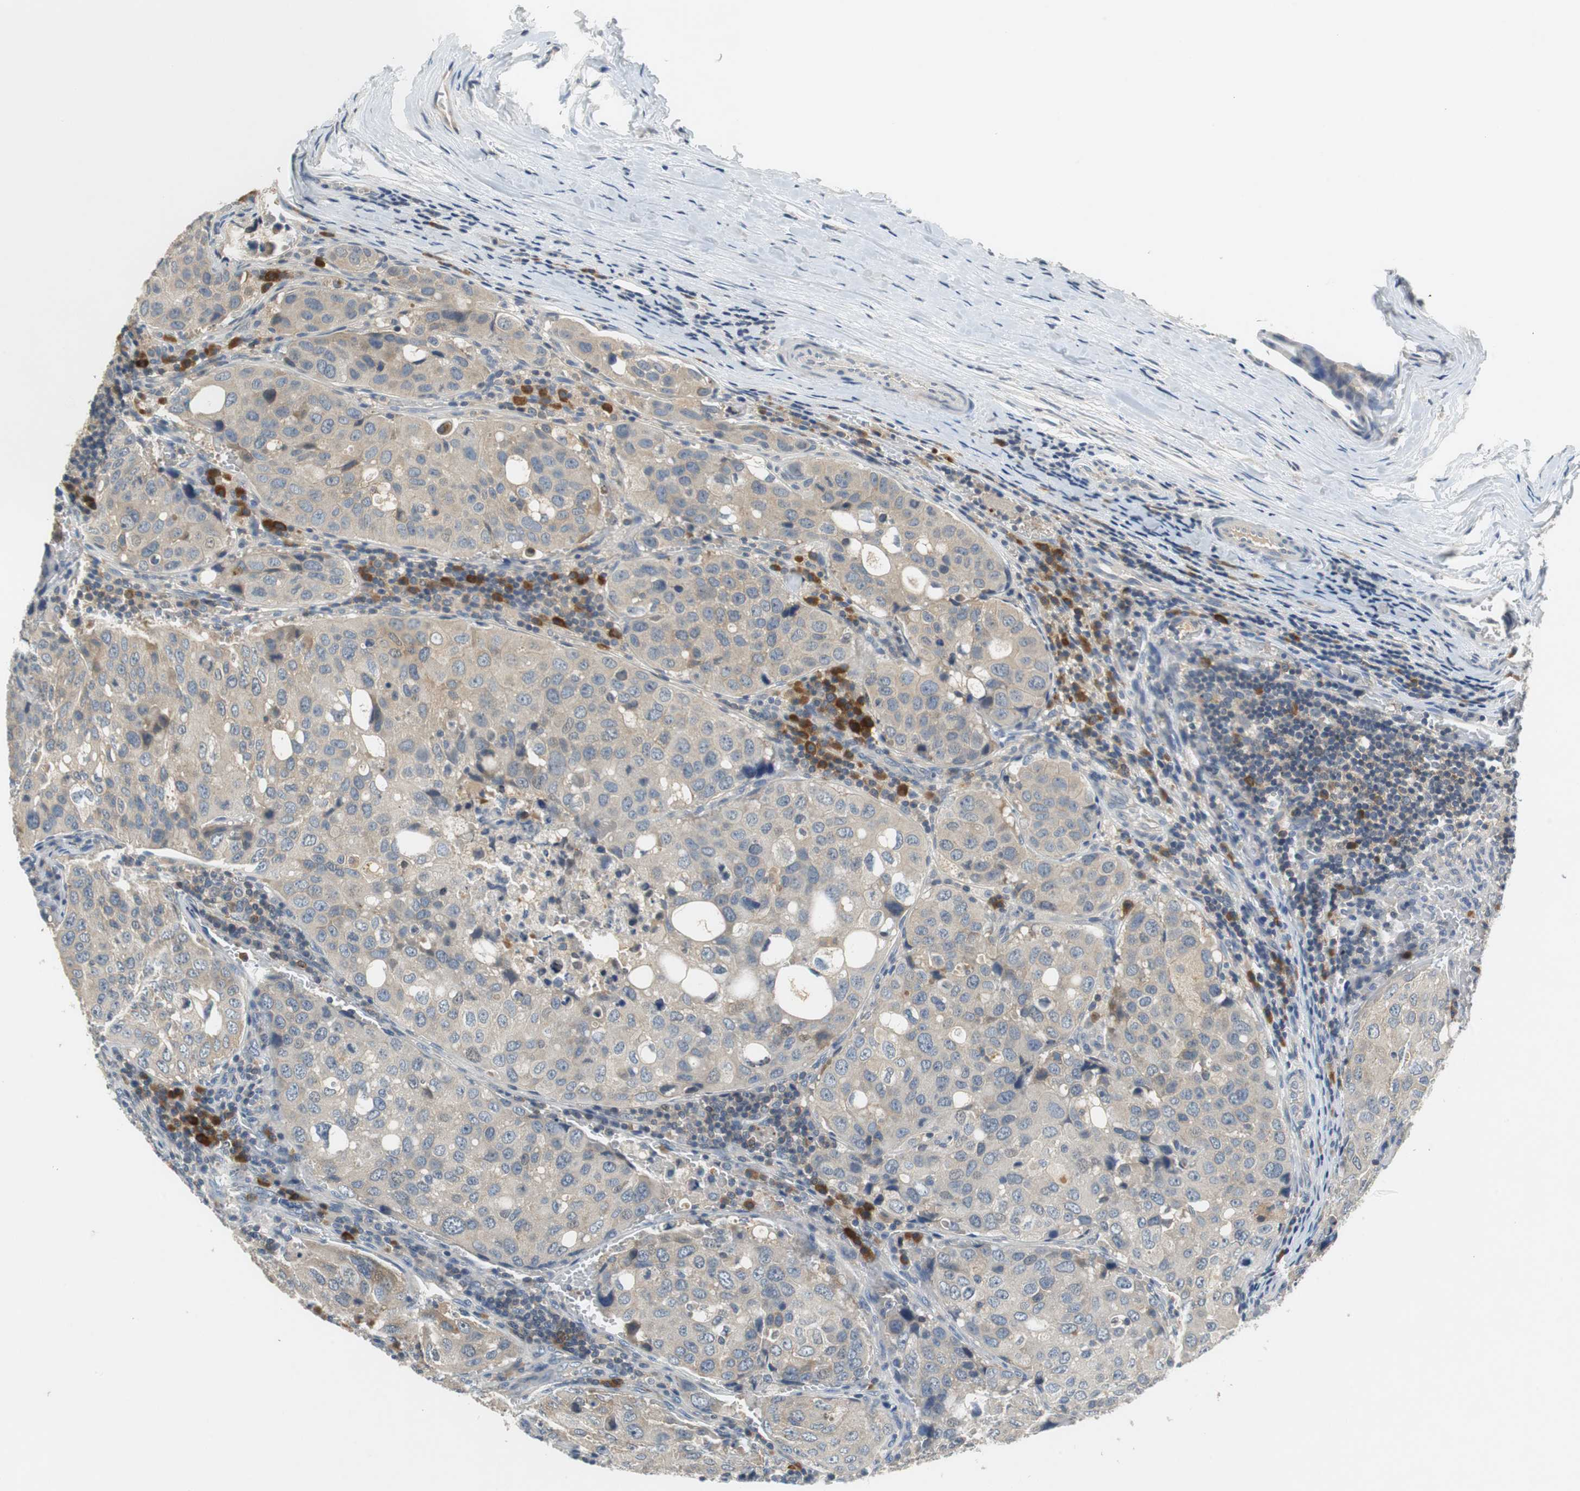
{"staining": {"intensity": "moderate", "quantity": "25%-75%", "location": "cytoplasmic/membranous"}, "tissue": "urothelial cancer", "cell_type": "Tumor cells", "image_type": "cancer", "snomed": [{"axis": "morphology", "description": "Urothelial carcinoma, High grade"}, {"axis": "topography", "description": "Lymph node"}, {"axis": "topography", "description": "Urinary bladder"}], "caption": "A histopathology image showing moderate cytoplasmic/membranous staining in approximately 25%-75% of tumor cells in urothelial carcinoma (high-grade), as visualized by brown immunohistochemical staining.", "gene": "GLCCI1", "patient": {"sex": "male", "age": 51}}